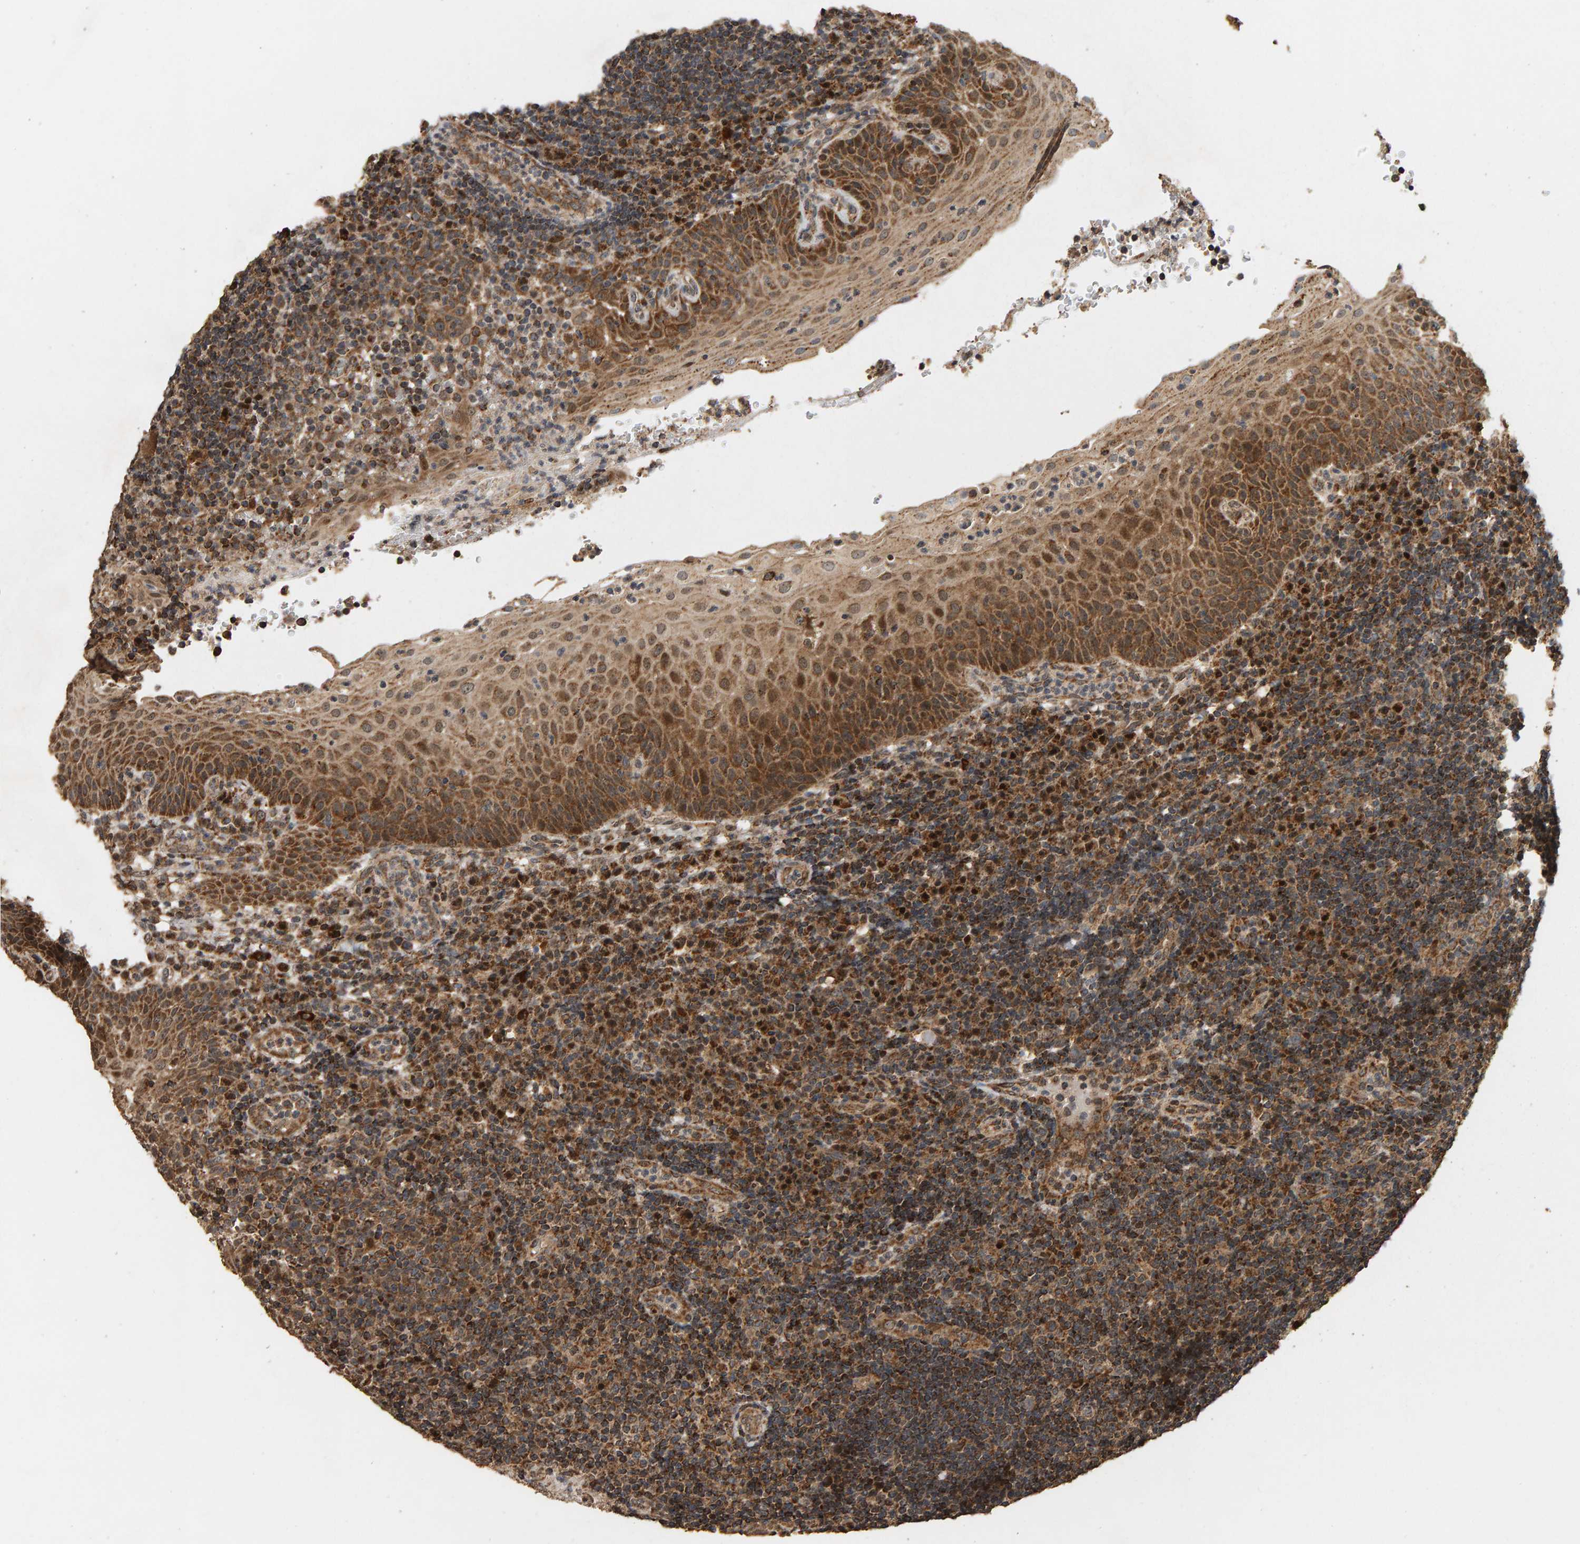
{"staining": {"intensity": "moderate", "quantity": ">75%", "location": "cytoplasmic/membranous"}, "tissue": "tonsil", "cell_type": "Germinal center cells", "image_type": "normal", "snomed": [{"axis": "morphology", "description": "Normal tissue, NOS"}, {"axis": "topography", "description": "Tonsil"}], "caption": "Protein analysis of unremarkable tonsil displays moderate cytoplasmic/membranous expression in approximately >75% of germinal center cells.", "gene": "GSTK1", "patient": {"sex": "female", "age": 40}}